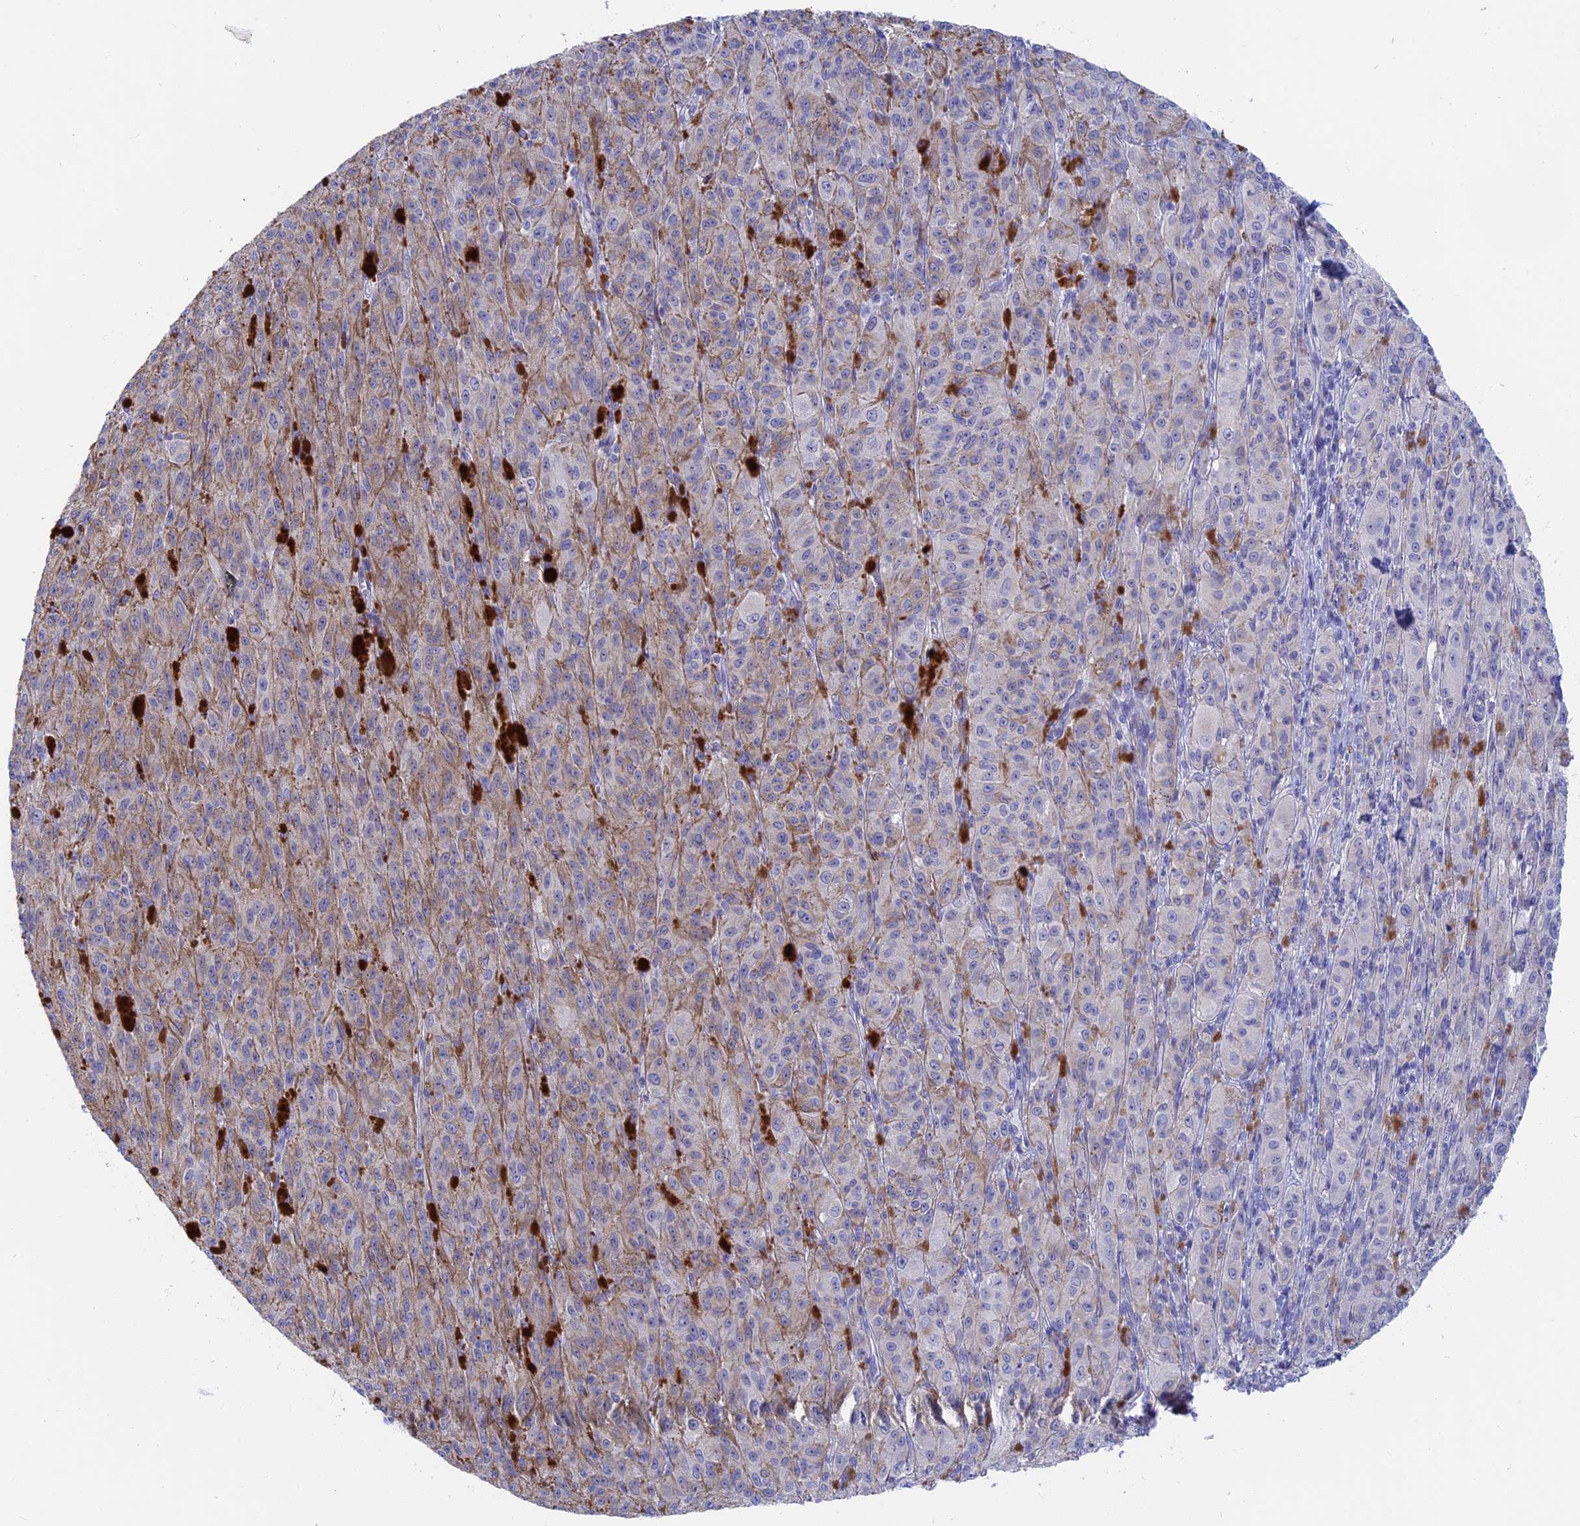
{"staining": {"intensity": "negative", "quantity": "none", "location": "none"}, "tissue": "melanoma", "cell_type": "Tumor cells", "image_type": "cancer", "snomed": [{"axis": "morphology", "description": "Malignant melanoma, NOS"}, {"axis": "topography", "description": "Skin"}], "caption": "IHC image of neoplastic tissue: human melanoma stained with DAB (3,3'-diaminobenzidine) exhibits no significant protein staining in tumor cells.", "gene": "GLB1L", "patient": {"sex": "female", "age": 52}}